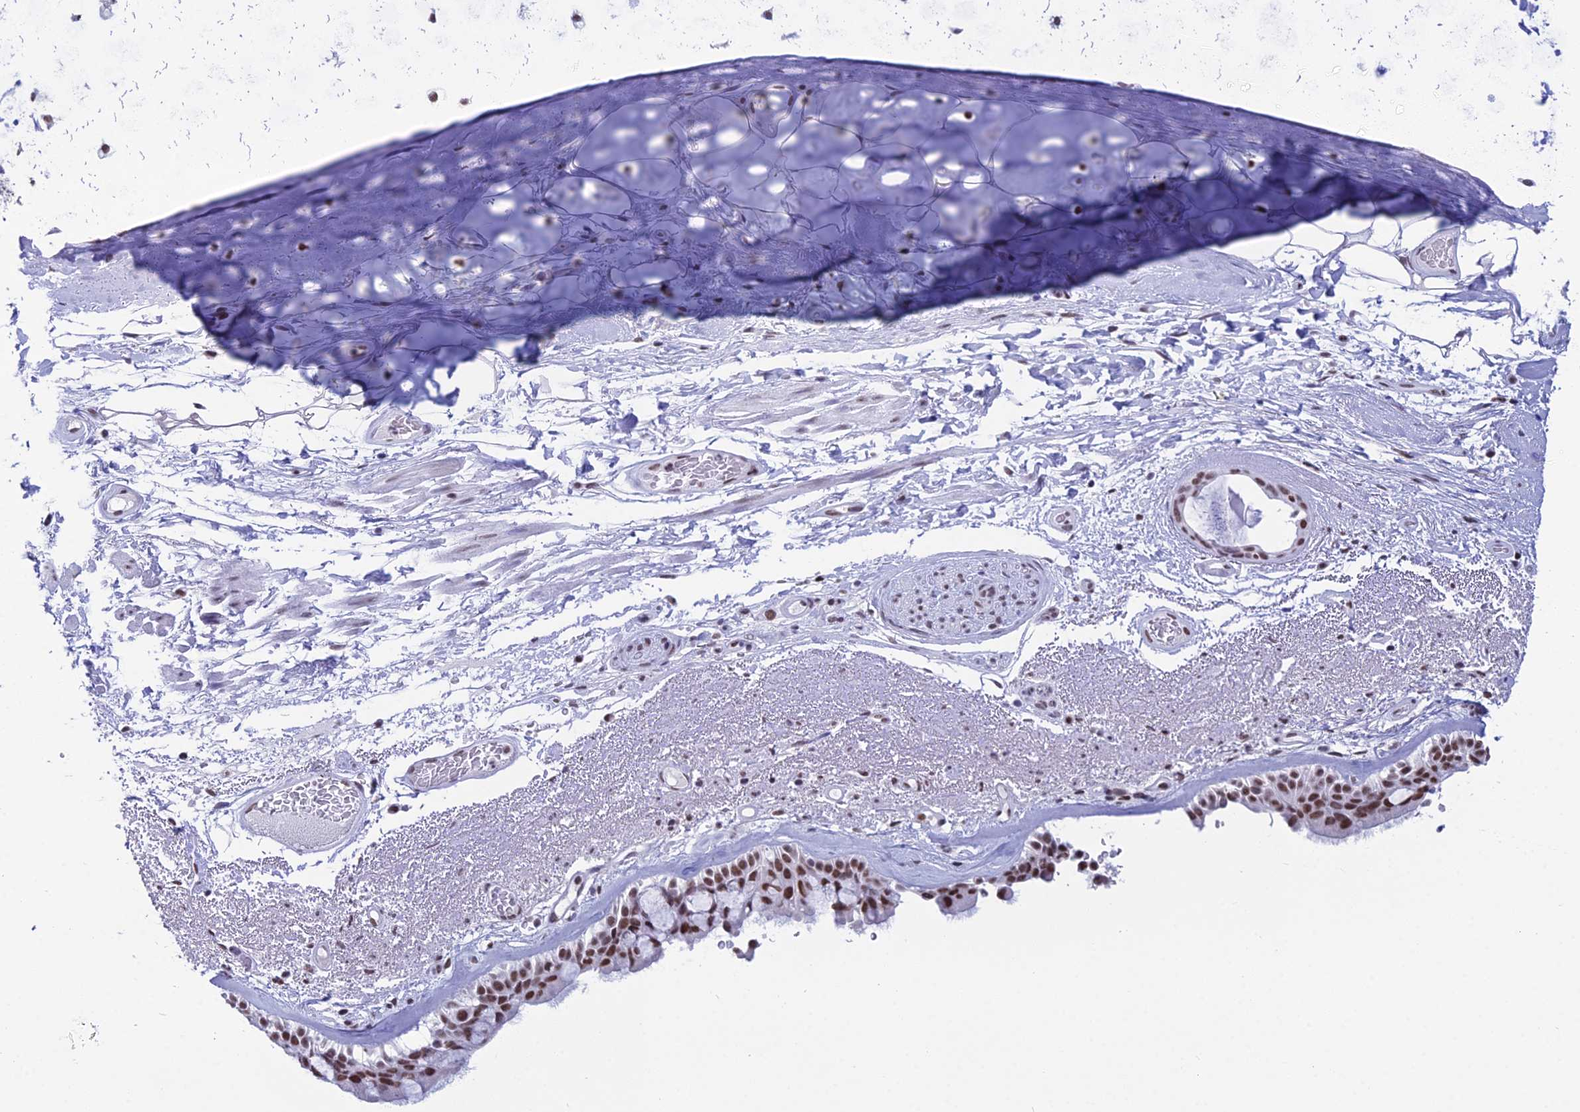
{"staining": {"intensity": "strong", "quantity": ">75%", "location": "nuclear"}, "tissue": "bronchus", "cell_type": "Respiratory epithelial cells", "image_type": "normal", "snomed": [{"axis": "morphology", "description": "Normal tissue, NOS"}, {"axis": "morphology", "description": "Squamous cell carcinoma, NOS"}, {"axis": "topography", "description": "Lymph node"}, {"axis": "topography", "description": "Bronchus"}, {"axis": "topography", "description": "Lung"}], "caption": "High-power microscopy captured an immunohistochemistry (IHC) micrograph of normal bronchus, revealing strong nuclear staining in about >75% of respiratory epithelial cells.", "gene": "PRAMEF12", "patient": {"sex": "male", "age": 66}}